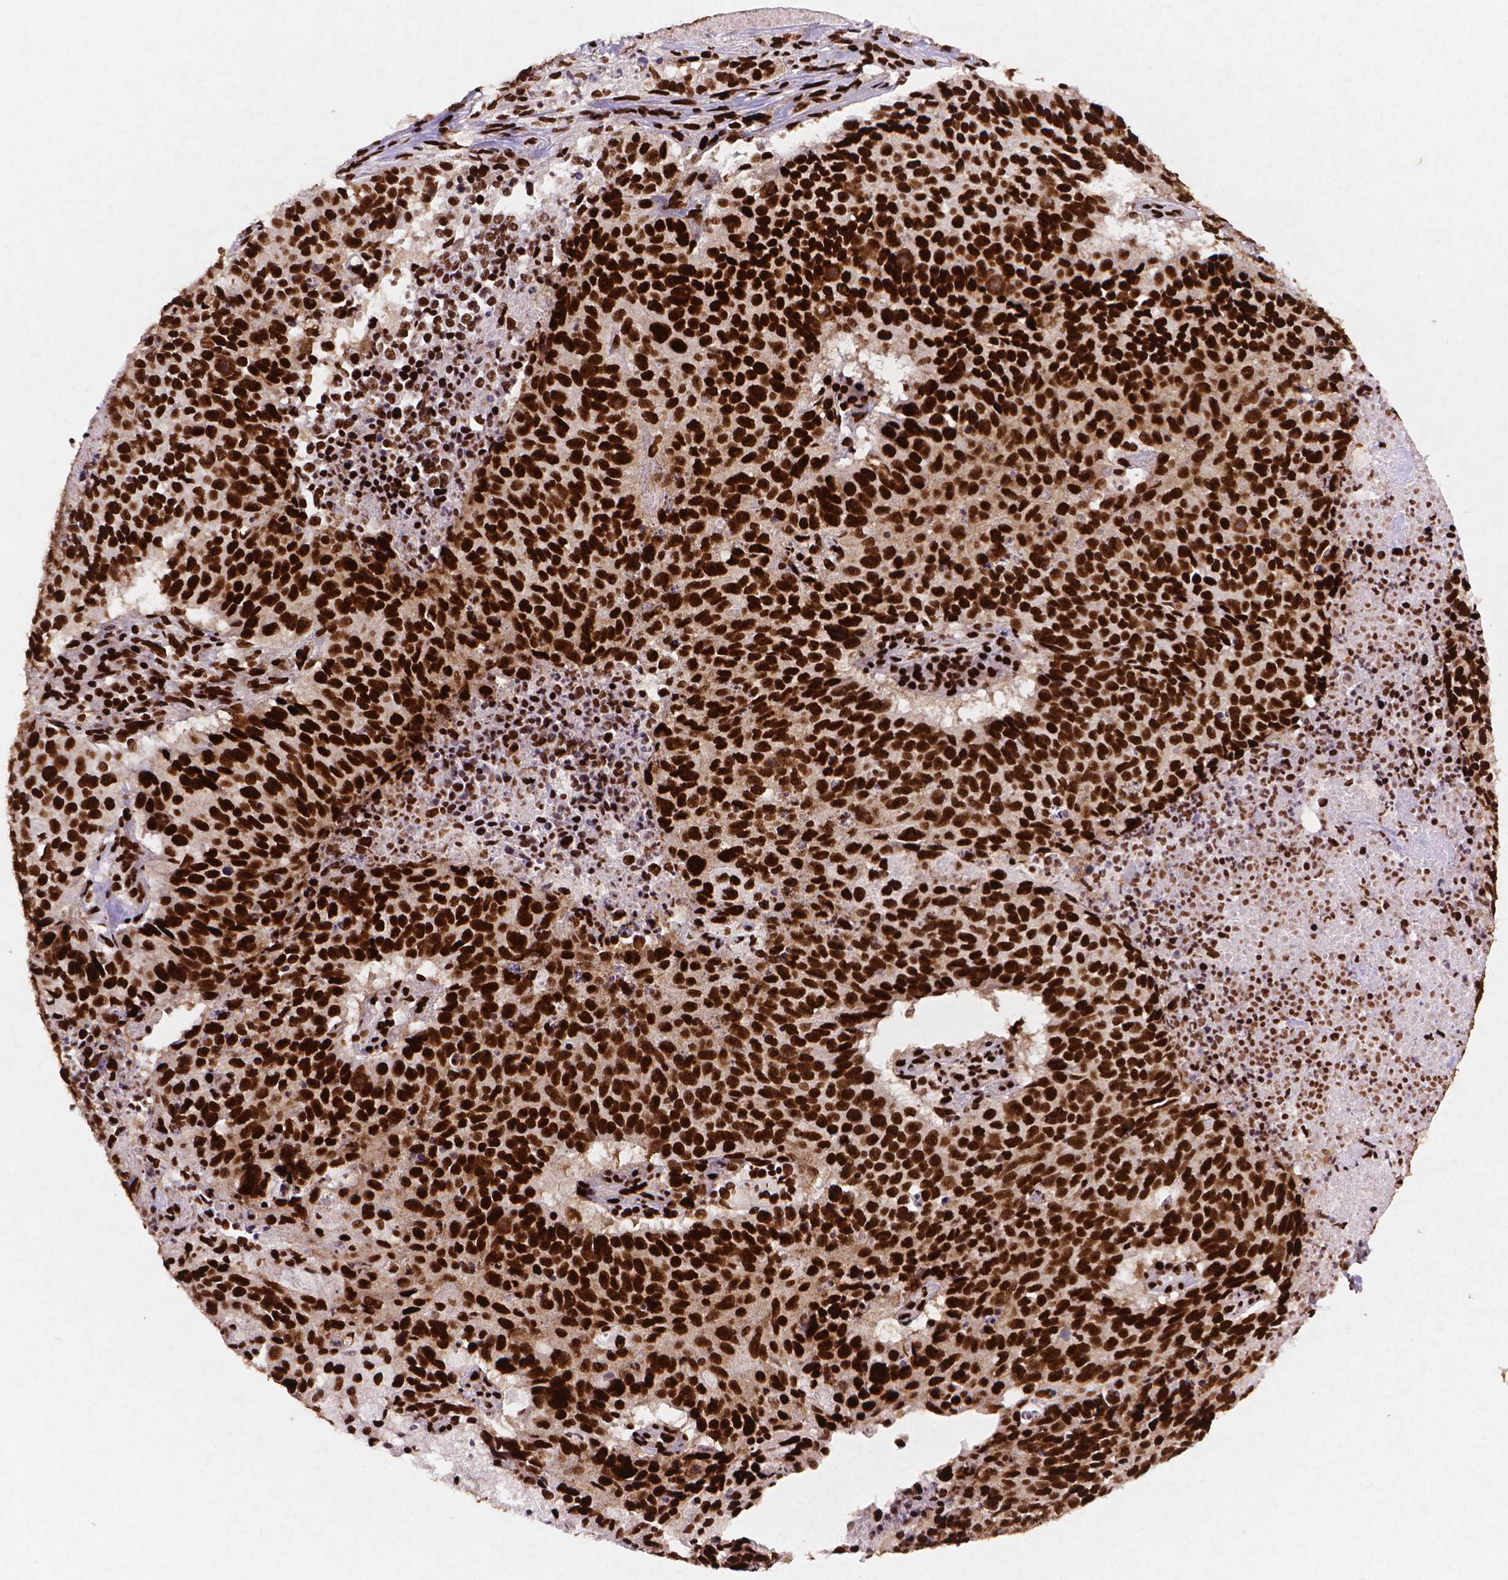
{"staining": {"intensity": "strong", "quantity": ">75%", "location": "nuclear"}, "tissue": "lung cancer", "cell_type": "Tumor cells", "image_type": "cancer", "snomed": [{"axis": "morphology", "description": "Normal tissue, NOS"}, {"axis": "morphology", "description": "Squamous cell carcinoma, NOS"}, {"axis": "topography", "description": "Bronchus"}, {"axis": "topography", "description": "Lung"}], "caption": "Protein expression analysis of lung squamous cell carcinoma demonstrates strong nuclear expression in about >75% of tumor cells.", "gene": "CITED2", "patient": {"sex": "male", "age": 64}}